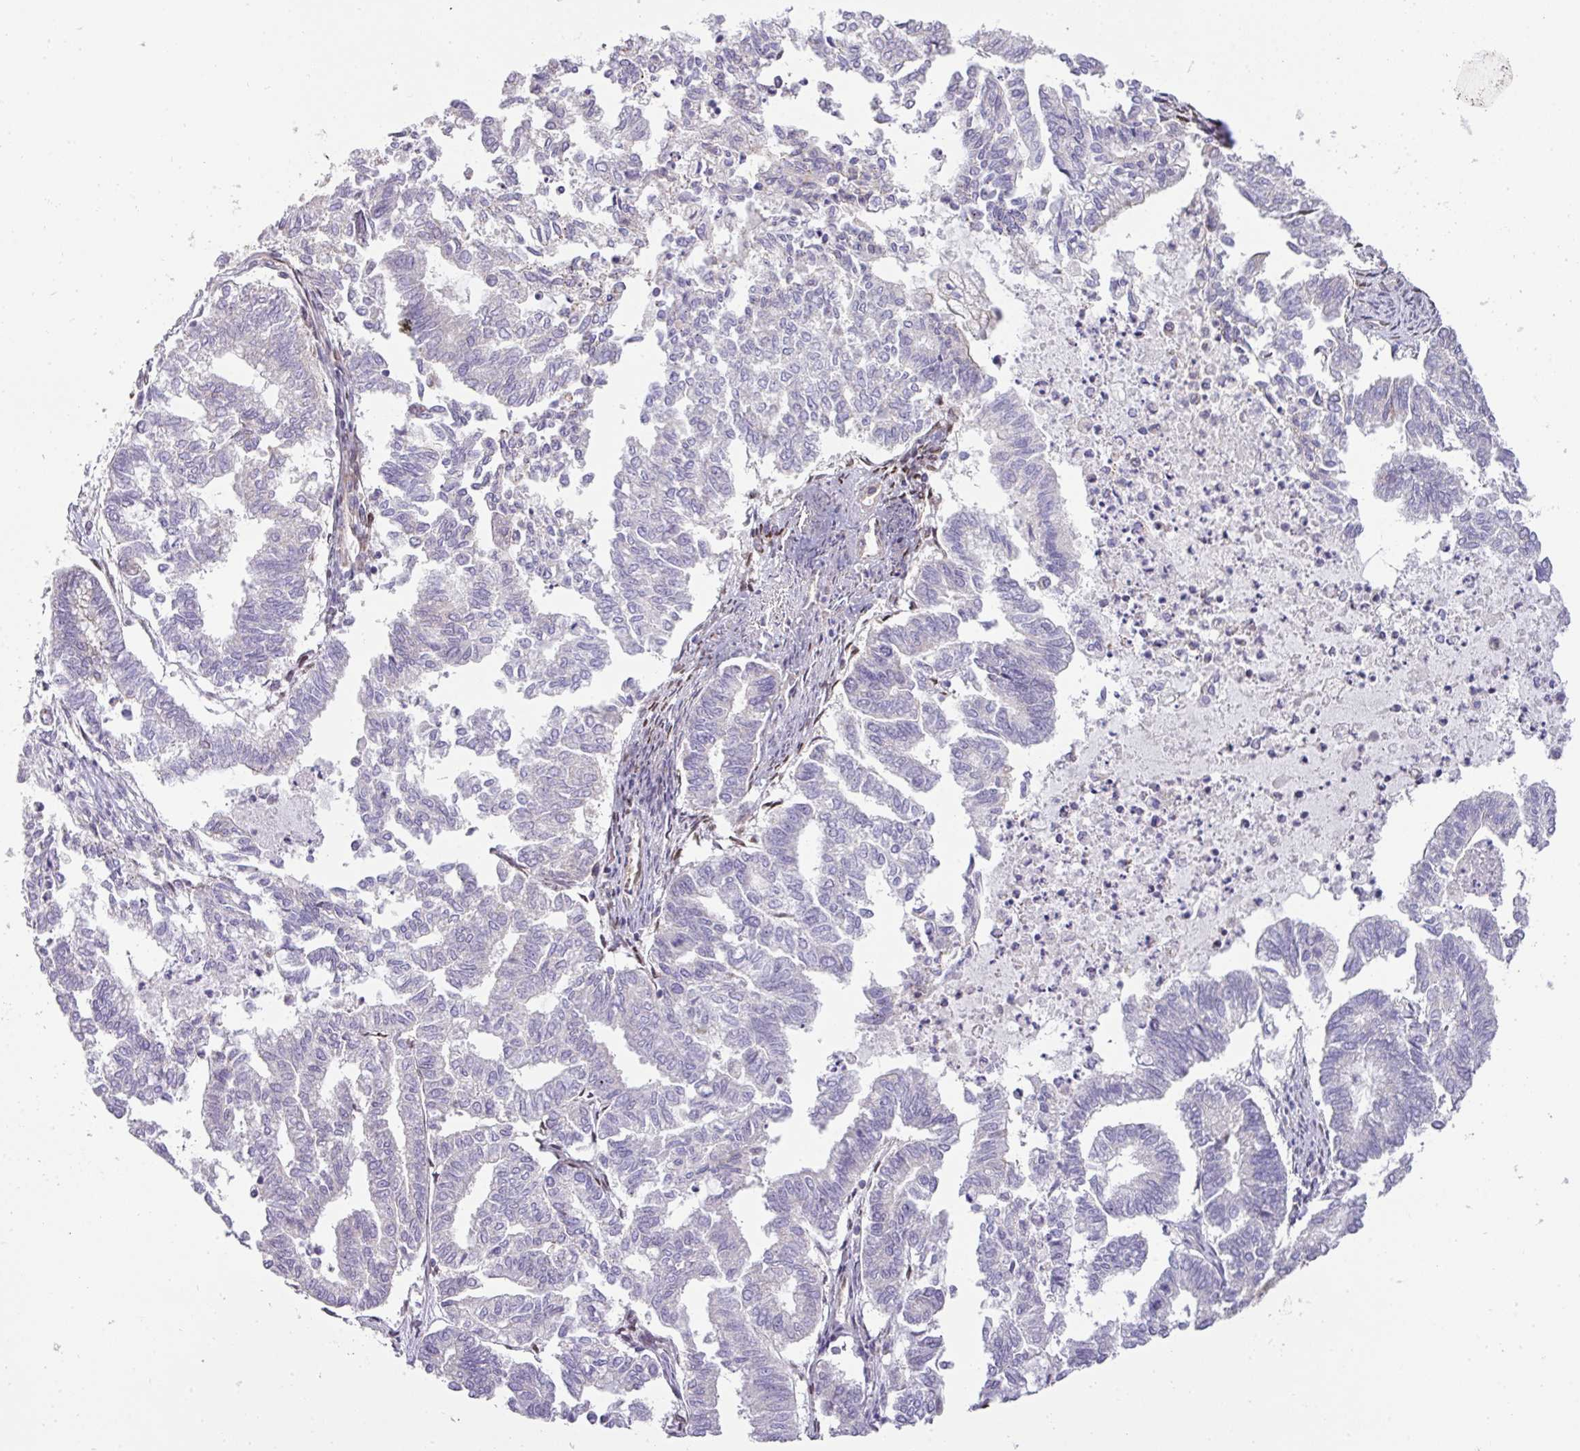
{"staining": {"intensity": "weak", "quantity": "<25%", "location": "cytoplasmic/membranous"}, "tissue": "endometrial cancer", "cell_type": "Tumor cells", "image_type": "cancer", "snomed": [{"axis": "morphology", "description": "Adenocarcinoma, NOS"}, {"axis": "topography", "description": "Endometrium"}], "caption": "Immunohistochemistry (IHC) micrograph of neoplastic tissue: human adenocarcinoma (endometrial) stained with DAB (3,3'-diaminobenzidine) reveals no significant protein staining in tumor cells.", "gene": "ZNF211", "patient": {"sex": "female", "age": 79}}